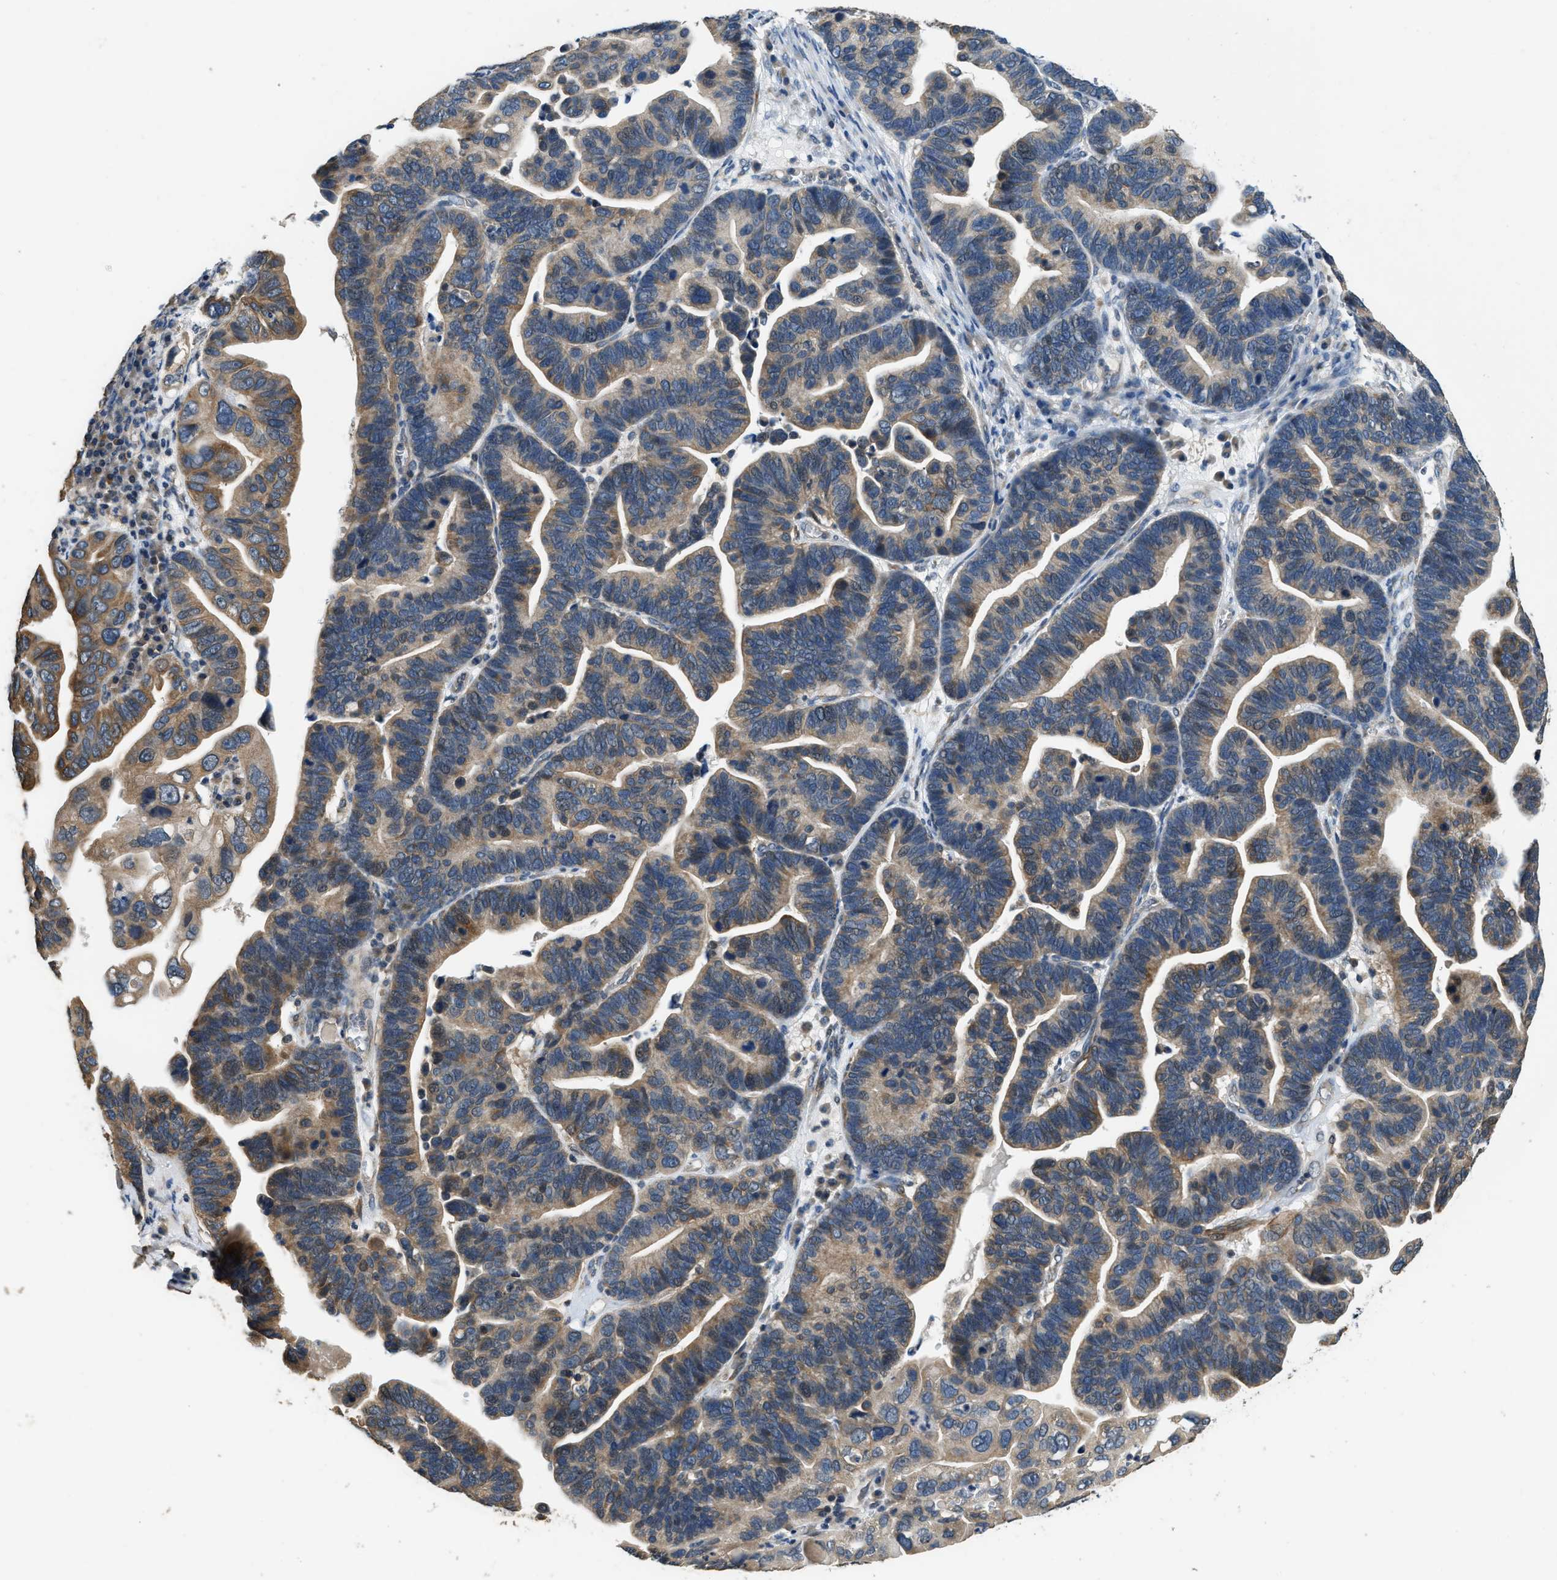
{"staining": {"intensity": "moderate", "quantity": ">75%", "location": "cytoplasmic/membranous"}, "tissue": "ovarian cancer", "cell_type": "Tumor cells", "image_type": "cancer", "snomed": [{"axis": "morphology", "description": "Cystadenocarcinoma, serous, NOS"}, {"axis": "topography", "description": "Ovary"}], "caption": "Protein expression analysis of ovarian cancer reveals moderate cytoplasmic/membranous positivity in about >75% of tumor cells.", "gene": "SSH2", "patient": {"sex": "female", "age": 56}}